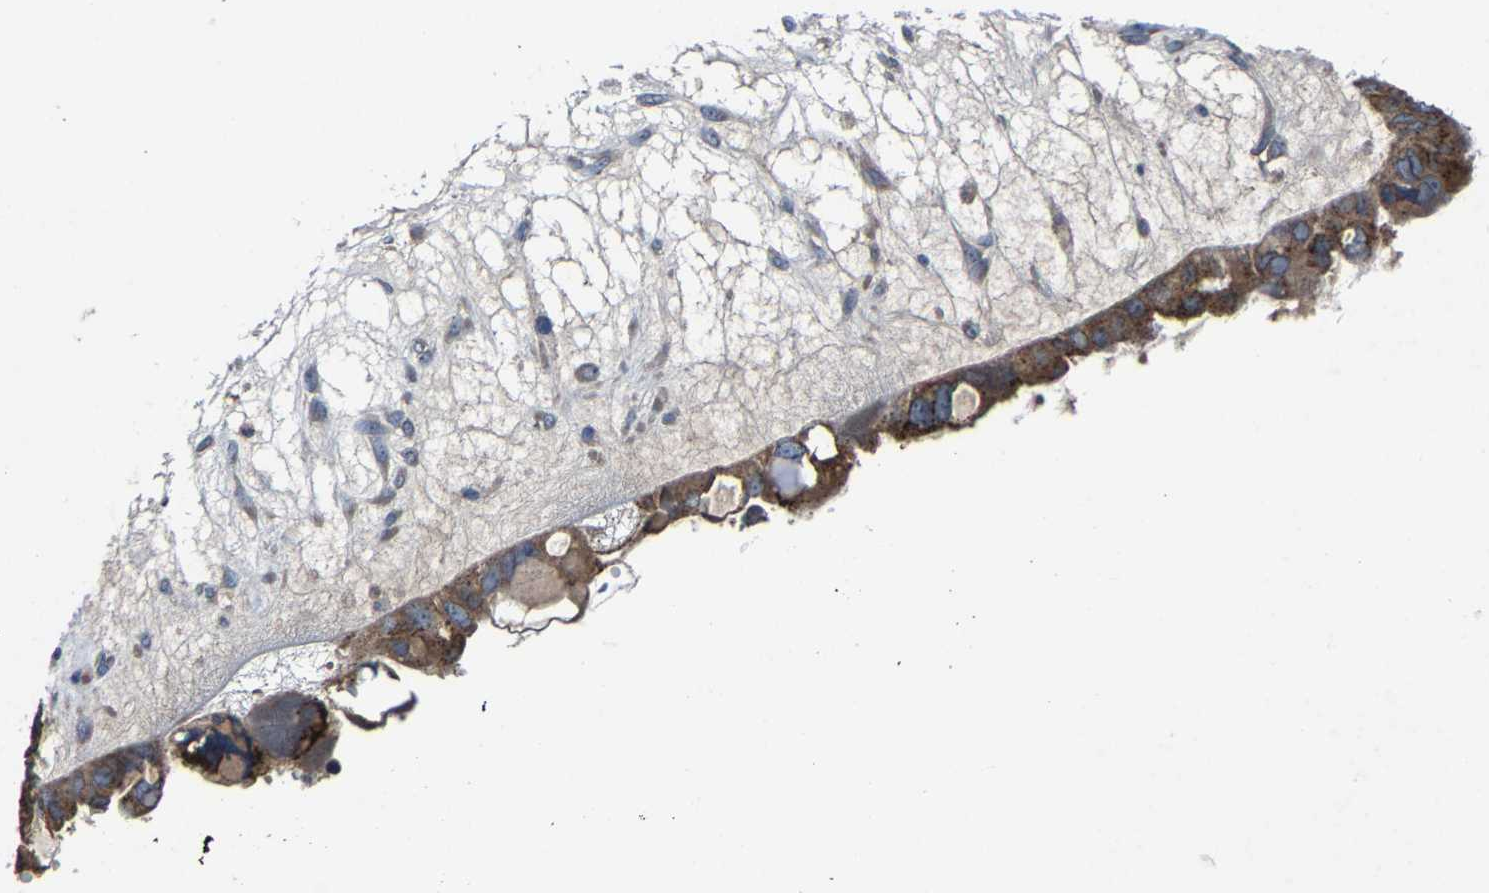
{"staining": {"intensity": "moderate", "quantity": ">75%", "location": "cytoplasmic/membranous"}, "tissue": "ovarian cancer", "cell_type": "Tumor cells", "image_type": "cancer", "snomed": [{"axis": "morphology", "description": "Cystadenocarcinoma, serous, NOS"}, {"axis": "topography", "description": "Ovary"}], "caption": "This is an image of immunohistochemistry (IHC) staining of serous cystadenocarcinoma (ovarian), which shows moderate staining in the cytoplasmic/membranous of tumor cells.", "gene": "EBAG9", "patient": {"sex": "female", "age": 79}}